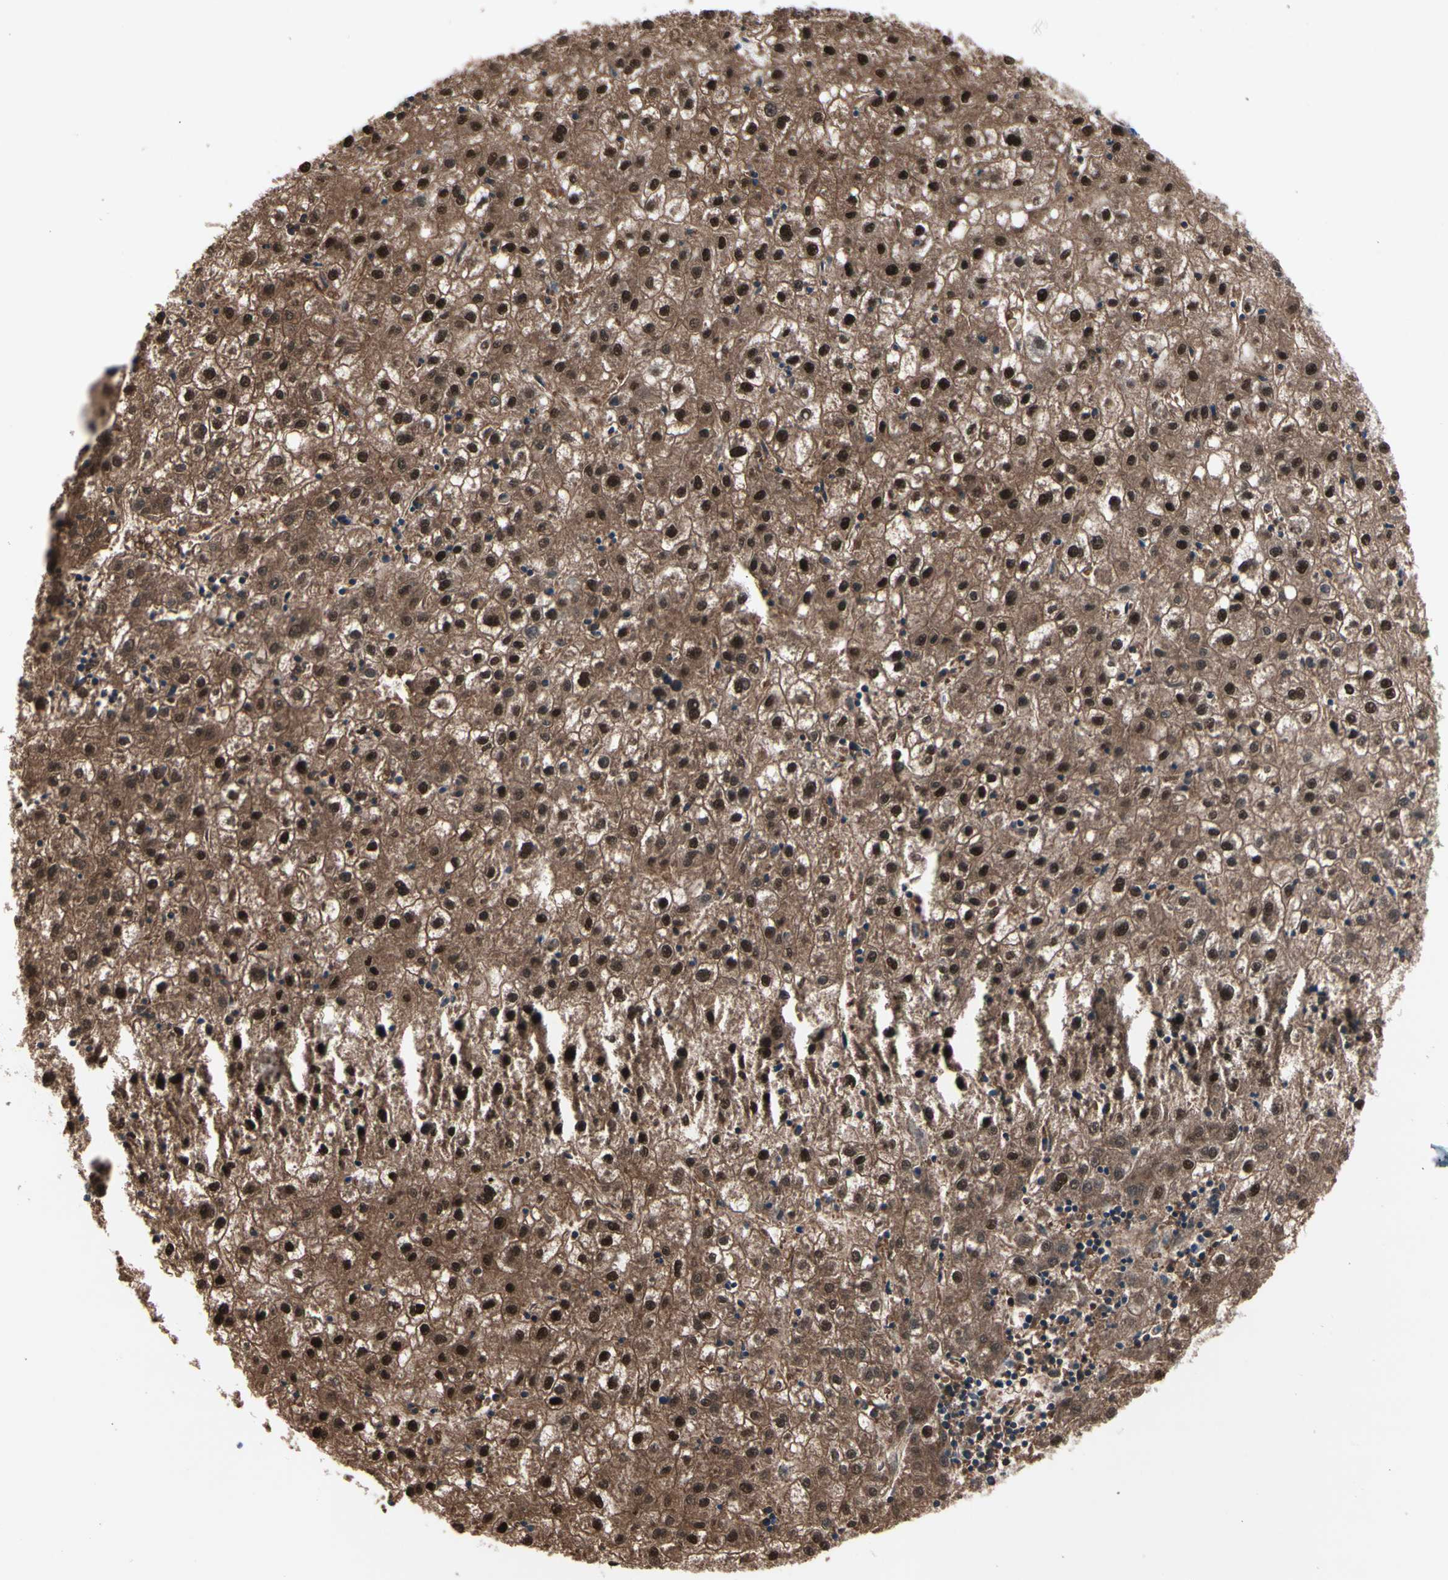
{"staining": {"intensity": "strong", "quantity": ">75%", "location": "cytoplasmic/membranous,nuclear"}, "tissue": "liver cancer", "cell_type": "Tumor cells", "image_type": "cancer", "snomed": [{"axis": "morphology", "description": "Carcinoma, Hepatocellular, NOS"}, {"axis": "topography", "description": "Liver"}], "caption": "Protein staining reveals strong cytoplasmic/membranous and nuclear positivity in approximately >75% of tumor cells in liver hepatocellular carcinoma. Nuclei are stained in blue.", "gene": "PSMA2", "patient": {"sex": "male", "age": 72}}